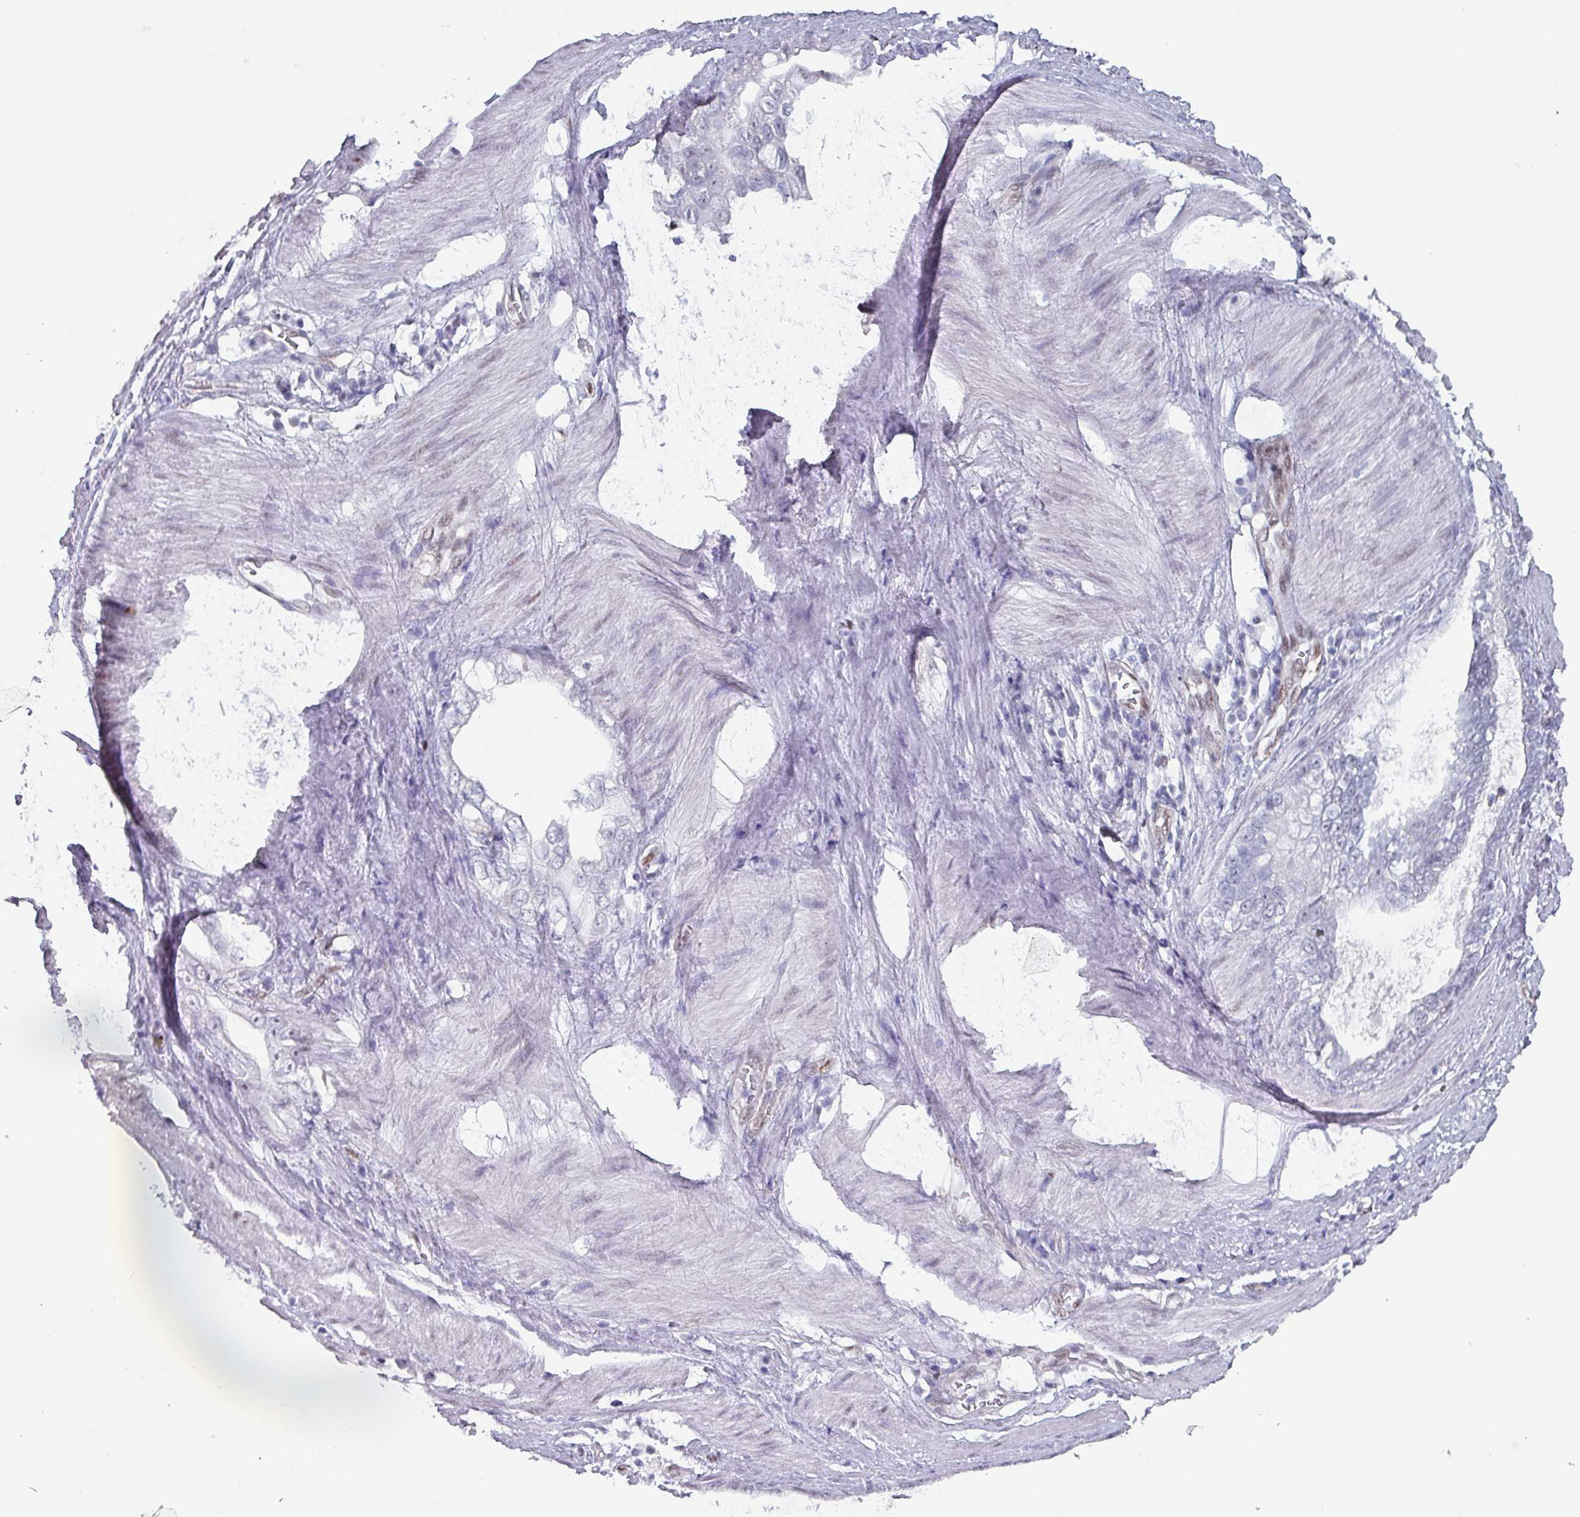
{"staining": {"intensity": "negative", "quantity": "none", "location": "none"}, "tissue": "stomach cancer", "cell_type": "Tumor cells", "image_type": "cancer", "snomed": [{"axis": "morphology", "description": "Adenocarcinoma, NOS"}, {"axis": "topography", "description": "Stomach"}], "caption": "Tumor cells are negative for protein expression in human stomach cancer.", "gene": "ZNF816-ZNF321P", "patient": {"sex": "male", "age": 55}}